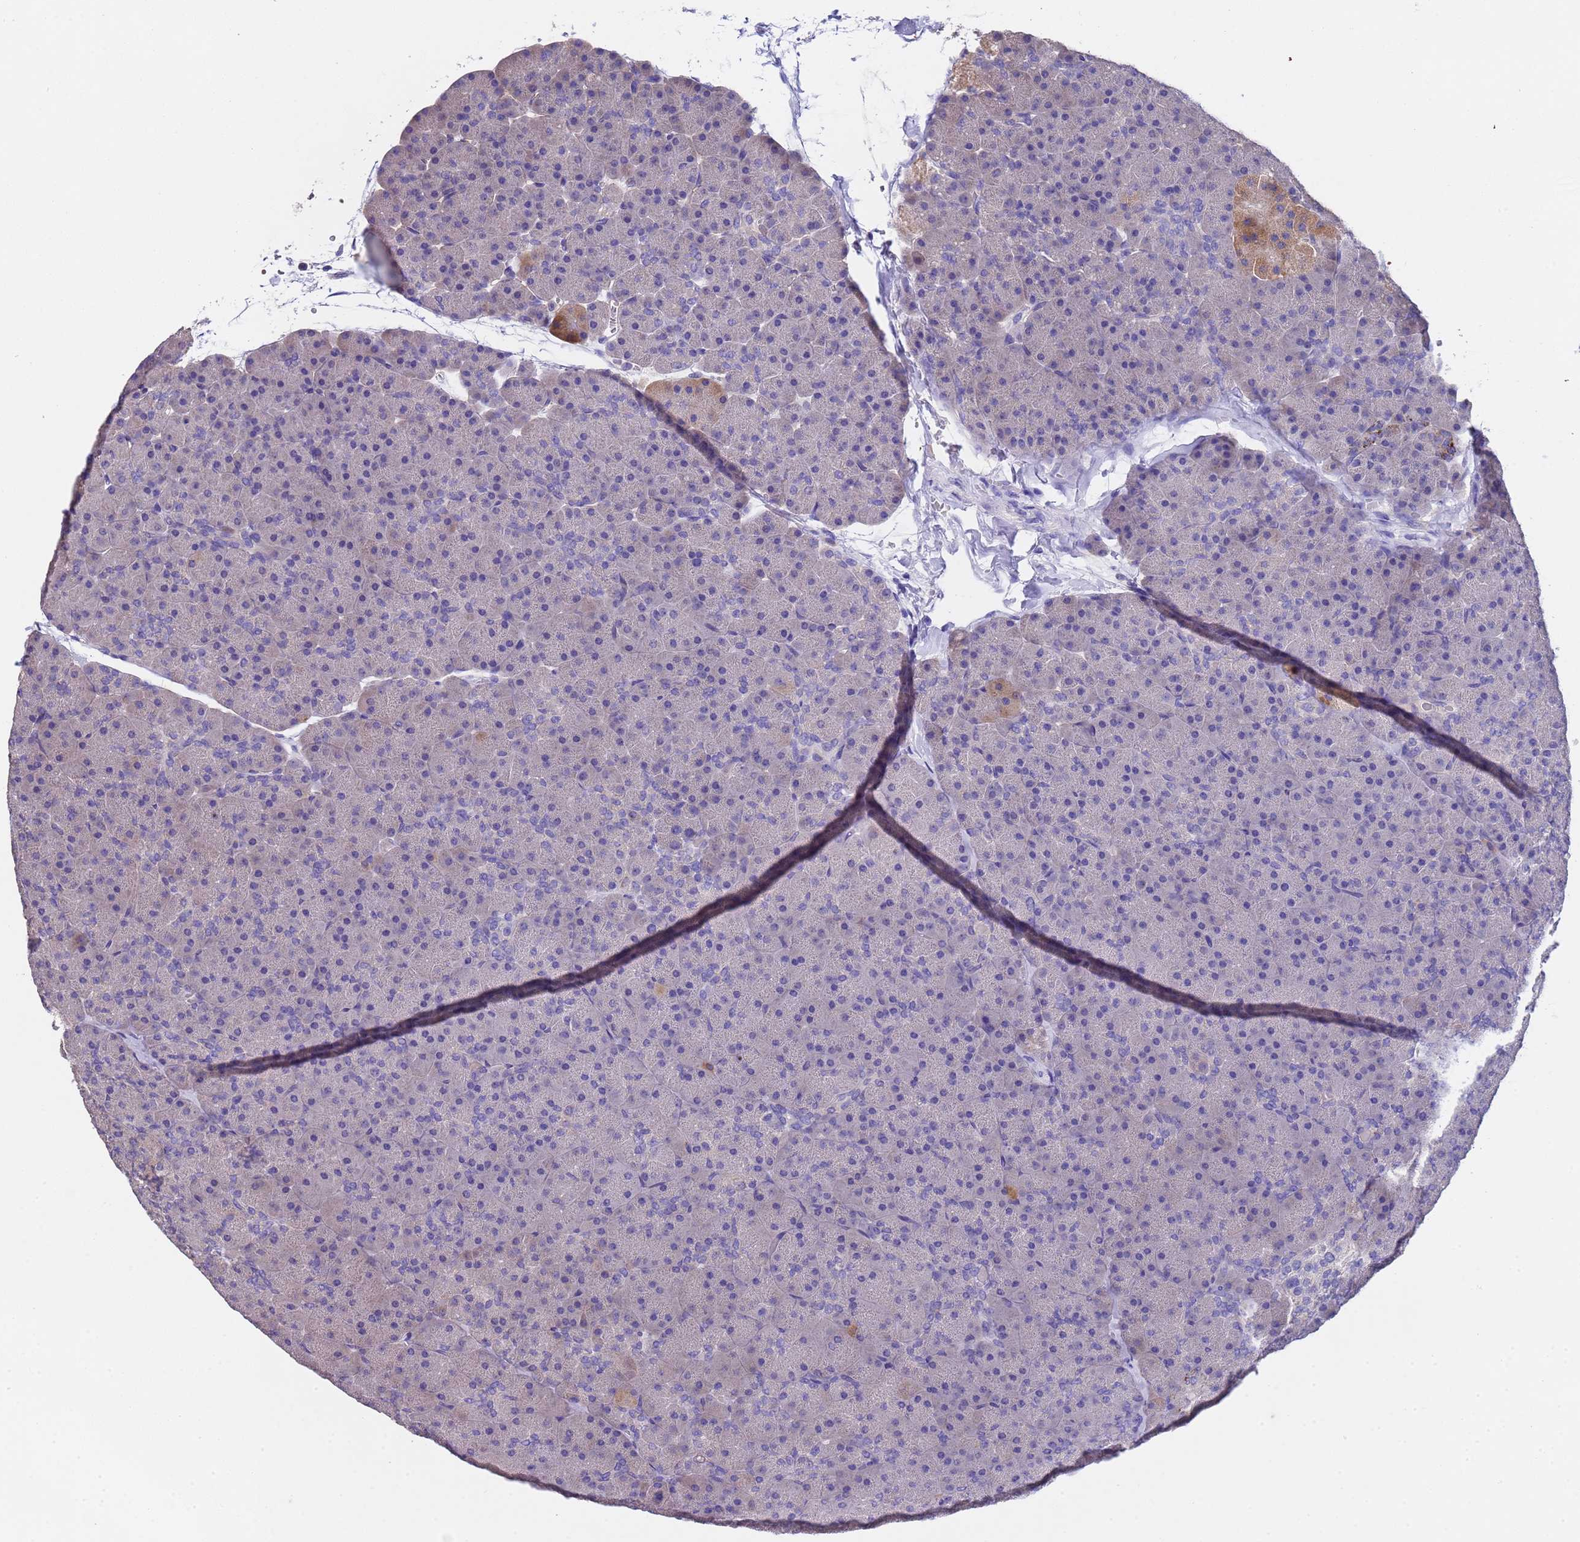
{"staining": {"intensity": "moderate", "quantity": "<25%", "location": "cytoplasmic/membranous"}, "tissue": "pancreas", "cell_type": "Exocrine glandular cells", "image_type": "normal", "snomed": [{"axis": "morphology", "description": "Normal tissue, NOS"}, {"axis": "topography", "description": "Pancreas"}], "caption": "The photomicrograph demonstrates staining of unremarkable pancreas, revealing moderate cytoplasmic/membranous protein staining (brown color) within exocrine glandular cells.", "gene": "SLC24A3", "patient": {"sex": "male", "age": 36}}